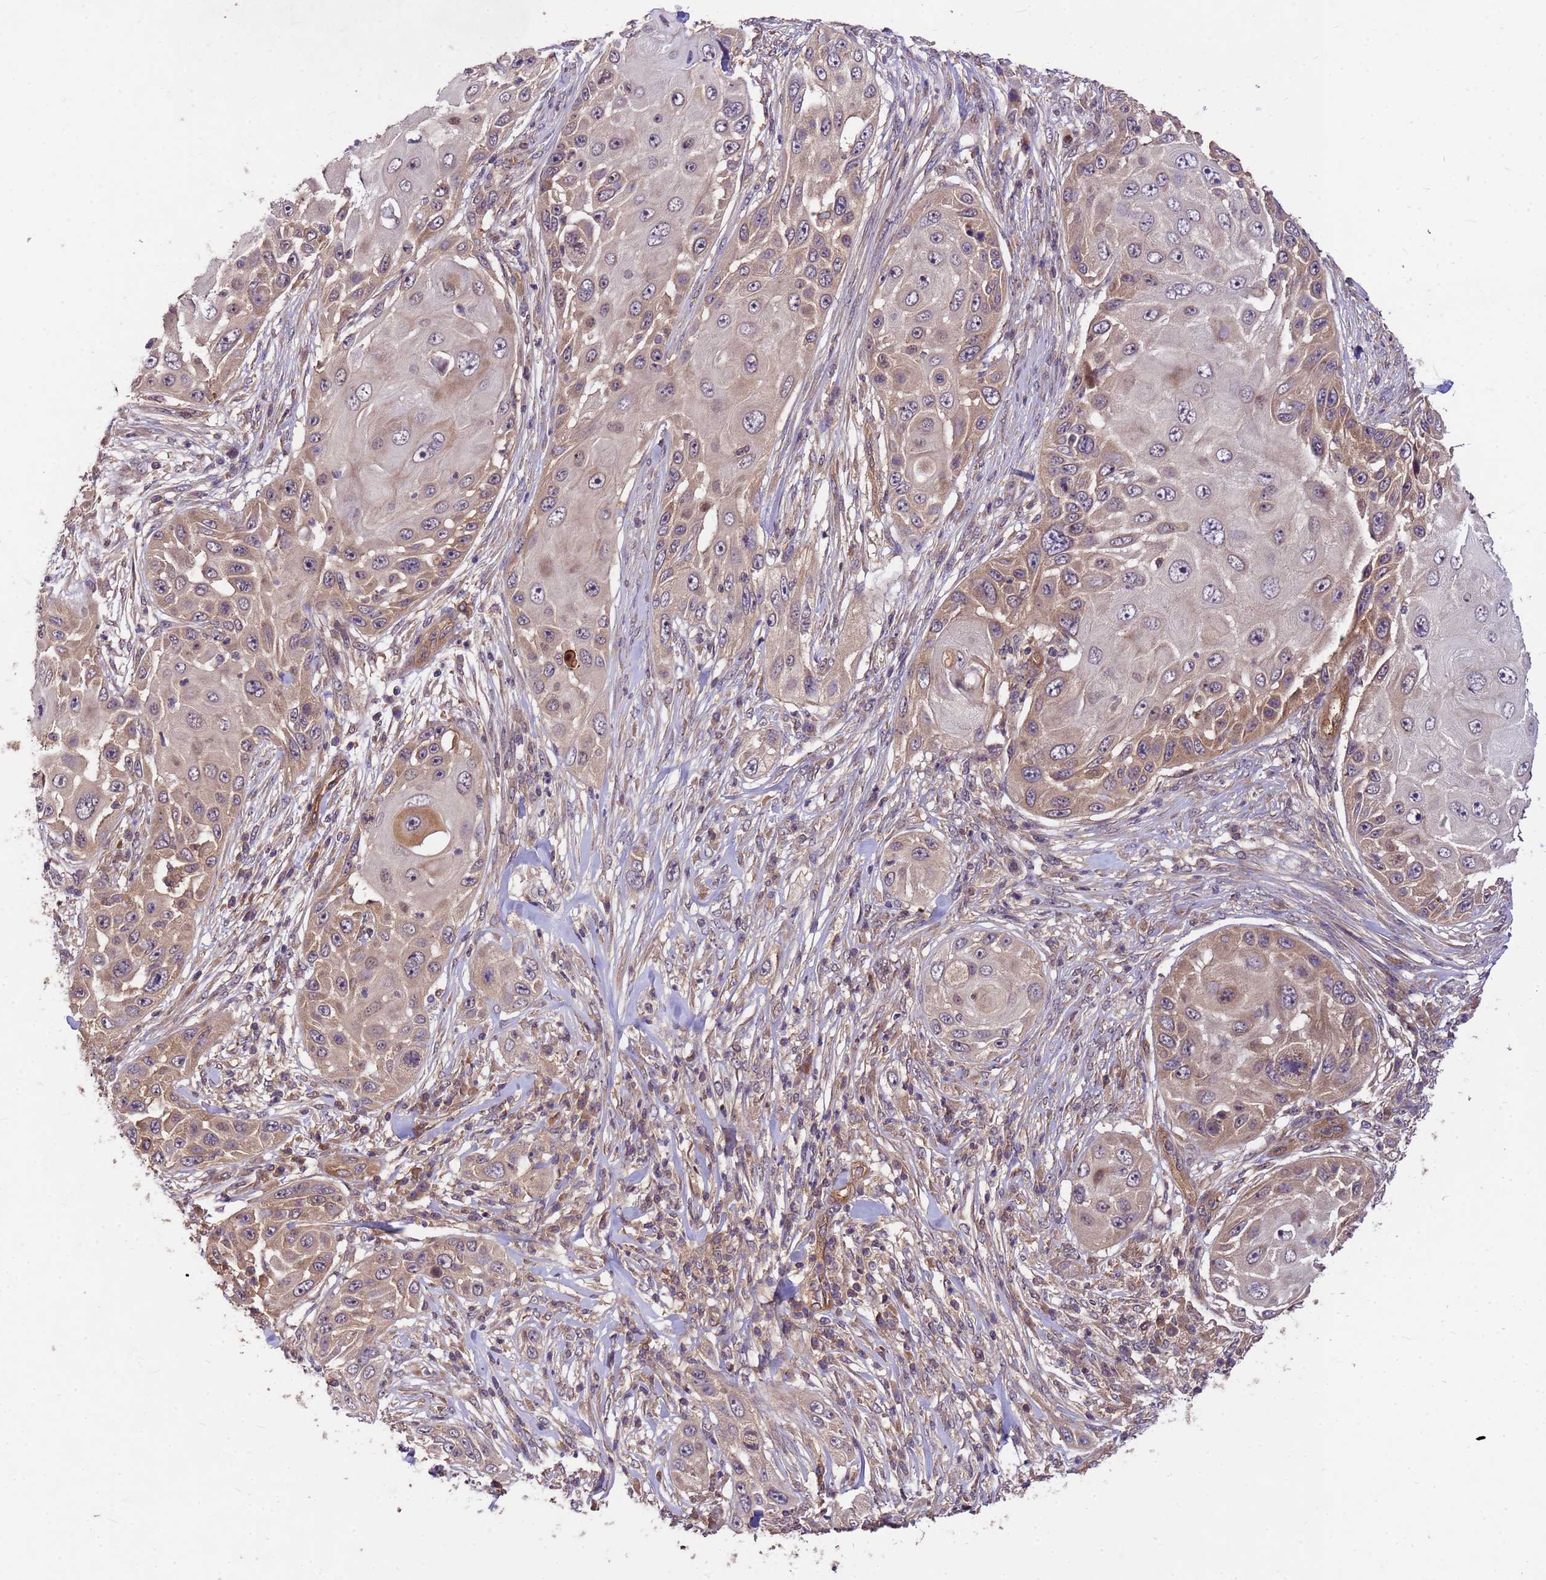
{"staining": {"intensity": "moderate", "quantity": "25%-75%", "location": "cytoplasmic/membranous"}, "tissue": "skin cancer", "cell_type": "Tumor cells", "image_type": "cancer", "snomed": [{"axis": "morphology", "description": "Squamous cell carcinoma, NOS"}, {"axis": "topography", "description": "Skin"}], "caption": "Immunohistochemistry (IHC) staining of skin cancer, which reveals medium levels of moderate cytoplasmic/membranous expression in about 25%-75% of tumor cells indicating moderate cytoplasmic/membranous protein positivity. The staining was performed using DAB (3,3'-diaminobenzidine) (brown) for protein detection and nuclei were counterstained in hematoxylin (blue).", "gene": "PPP2CB", "patient": {"sex": "female", "age": 44}}